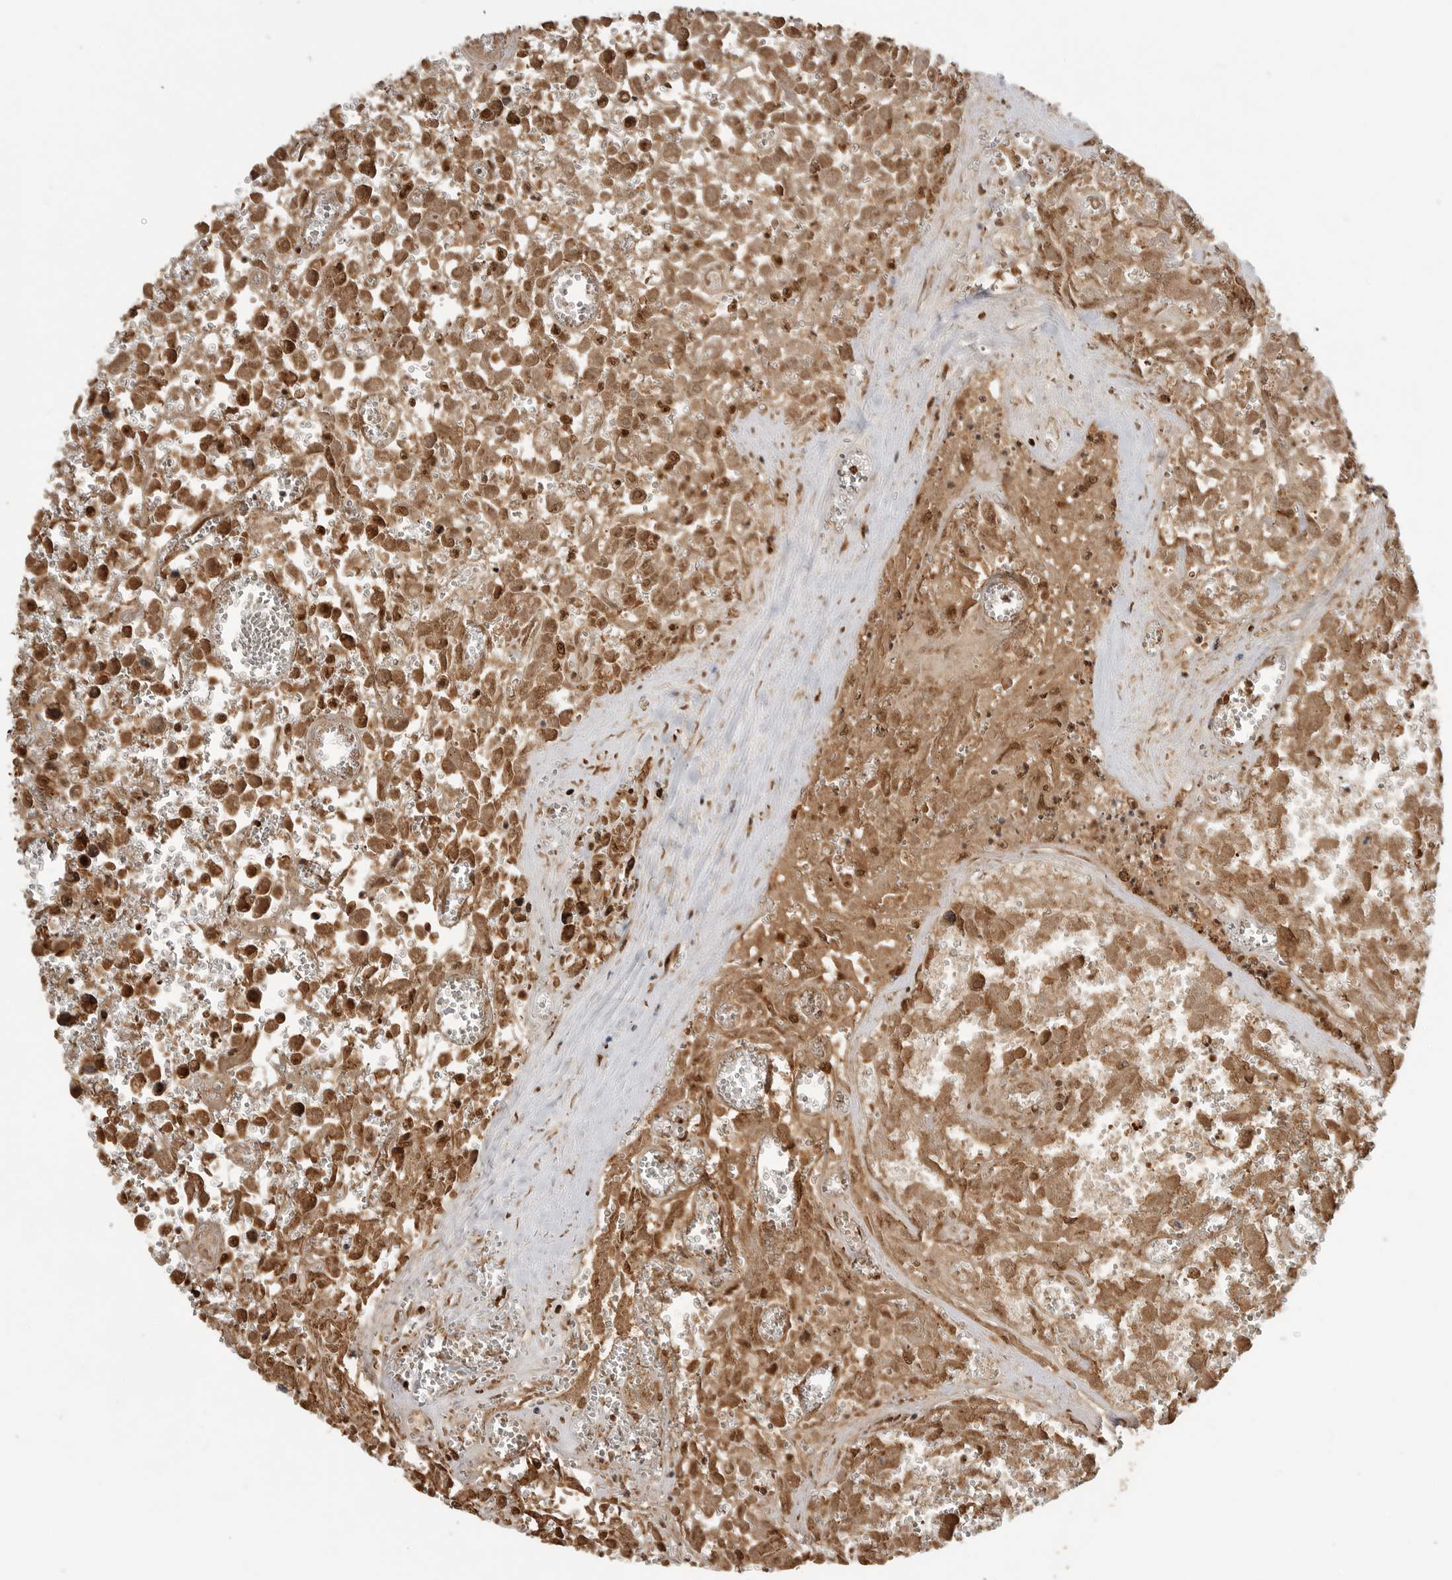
{"staining": {"intensity": "moderate", "quantity": ">75%", "location": "cytoplasmic/membranous,nuclear"}, "tissue": "testis cancer", "cell_type": "Tumor cells", "image_type": "cancer", "snomed": [{"axis": "morphology", "description": "Carcinoma, Embryonal, NOS"}, {"axis": "topography", "description": "Testis"}], "caption": "Immunohistochemical staining of human embryonal carcinoma (testis) displays moderate cytoplasmic/membranous and nuclear protein expression in approximately >75% of tumor cells.", "gene": "BMP2K", "patient": {"sex": "male", "age": 31}}